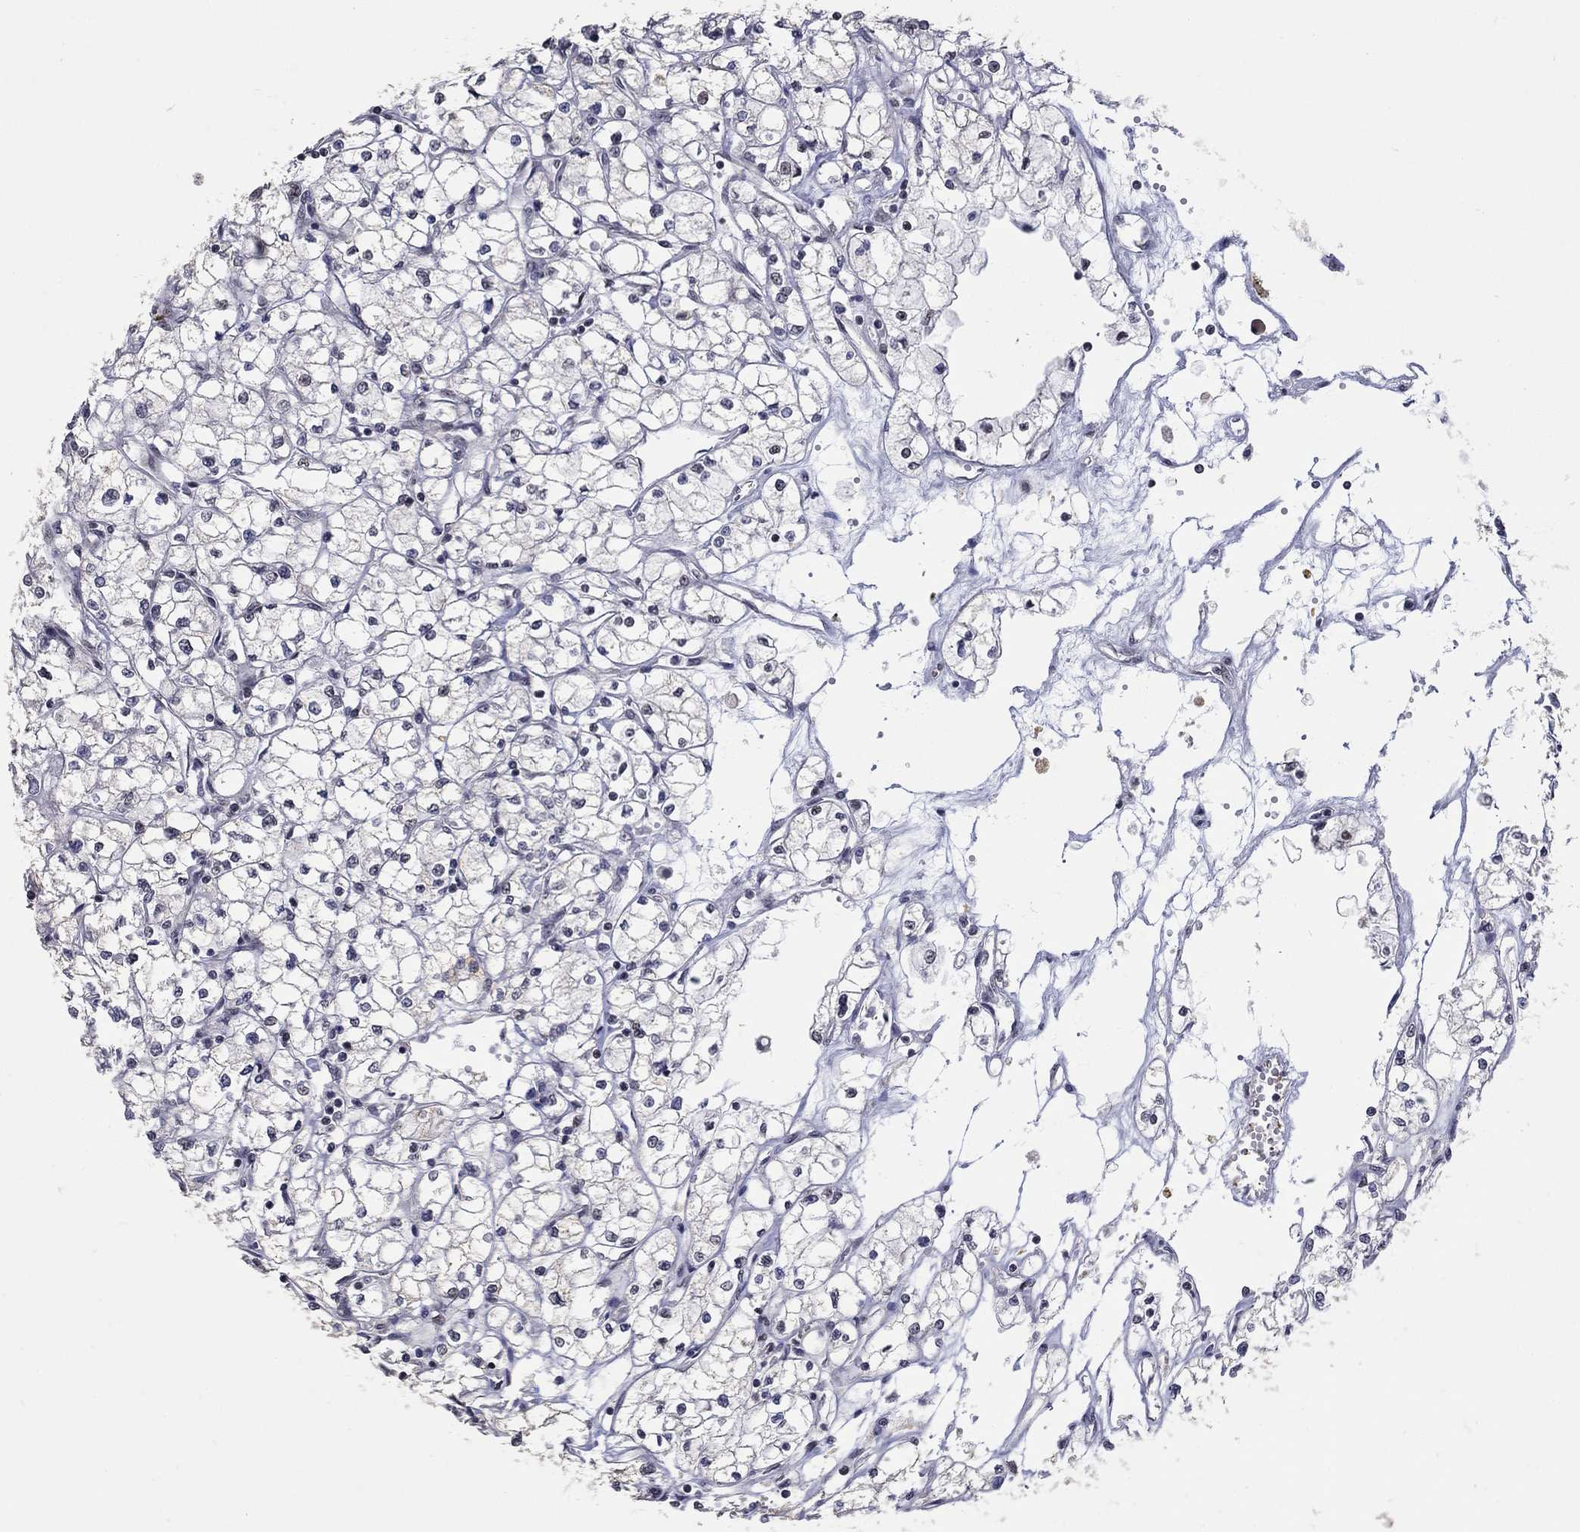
{"staining": {"intensity": "negative", "quantity": "none", "location": "none"}, "tissue": "renal cancer", "cell_type": "Tumor cells", "image_type": "cancer", "snomed": [{"axis": "morphology", "description": "Adenocarcinoma, NOS"}, {"axis": "topography", "description": "Kidney"}], "caption": "Immunohistochemical staining of renal cancer (adenocarcinoma) exhibits no significant staining in tumor cells. (Brightfield microscopy of DAB IHC at high magnification).", "gene": "PNISR", "patient": {"sex": "male", "age": 67}}